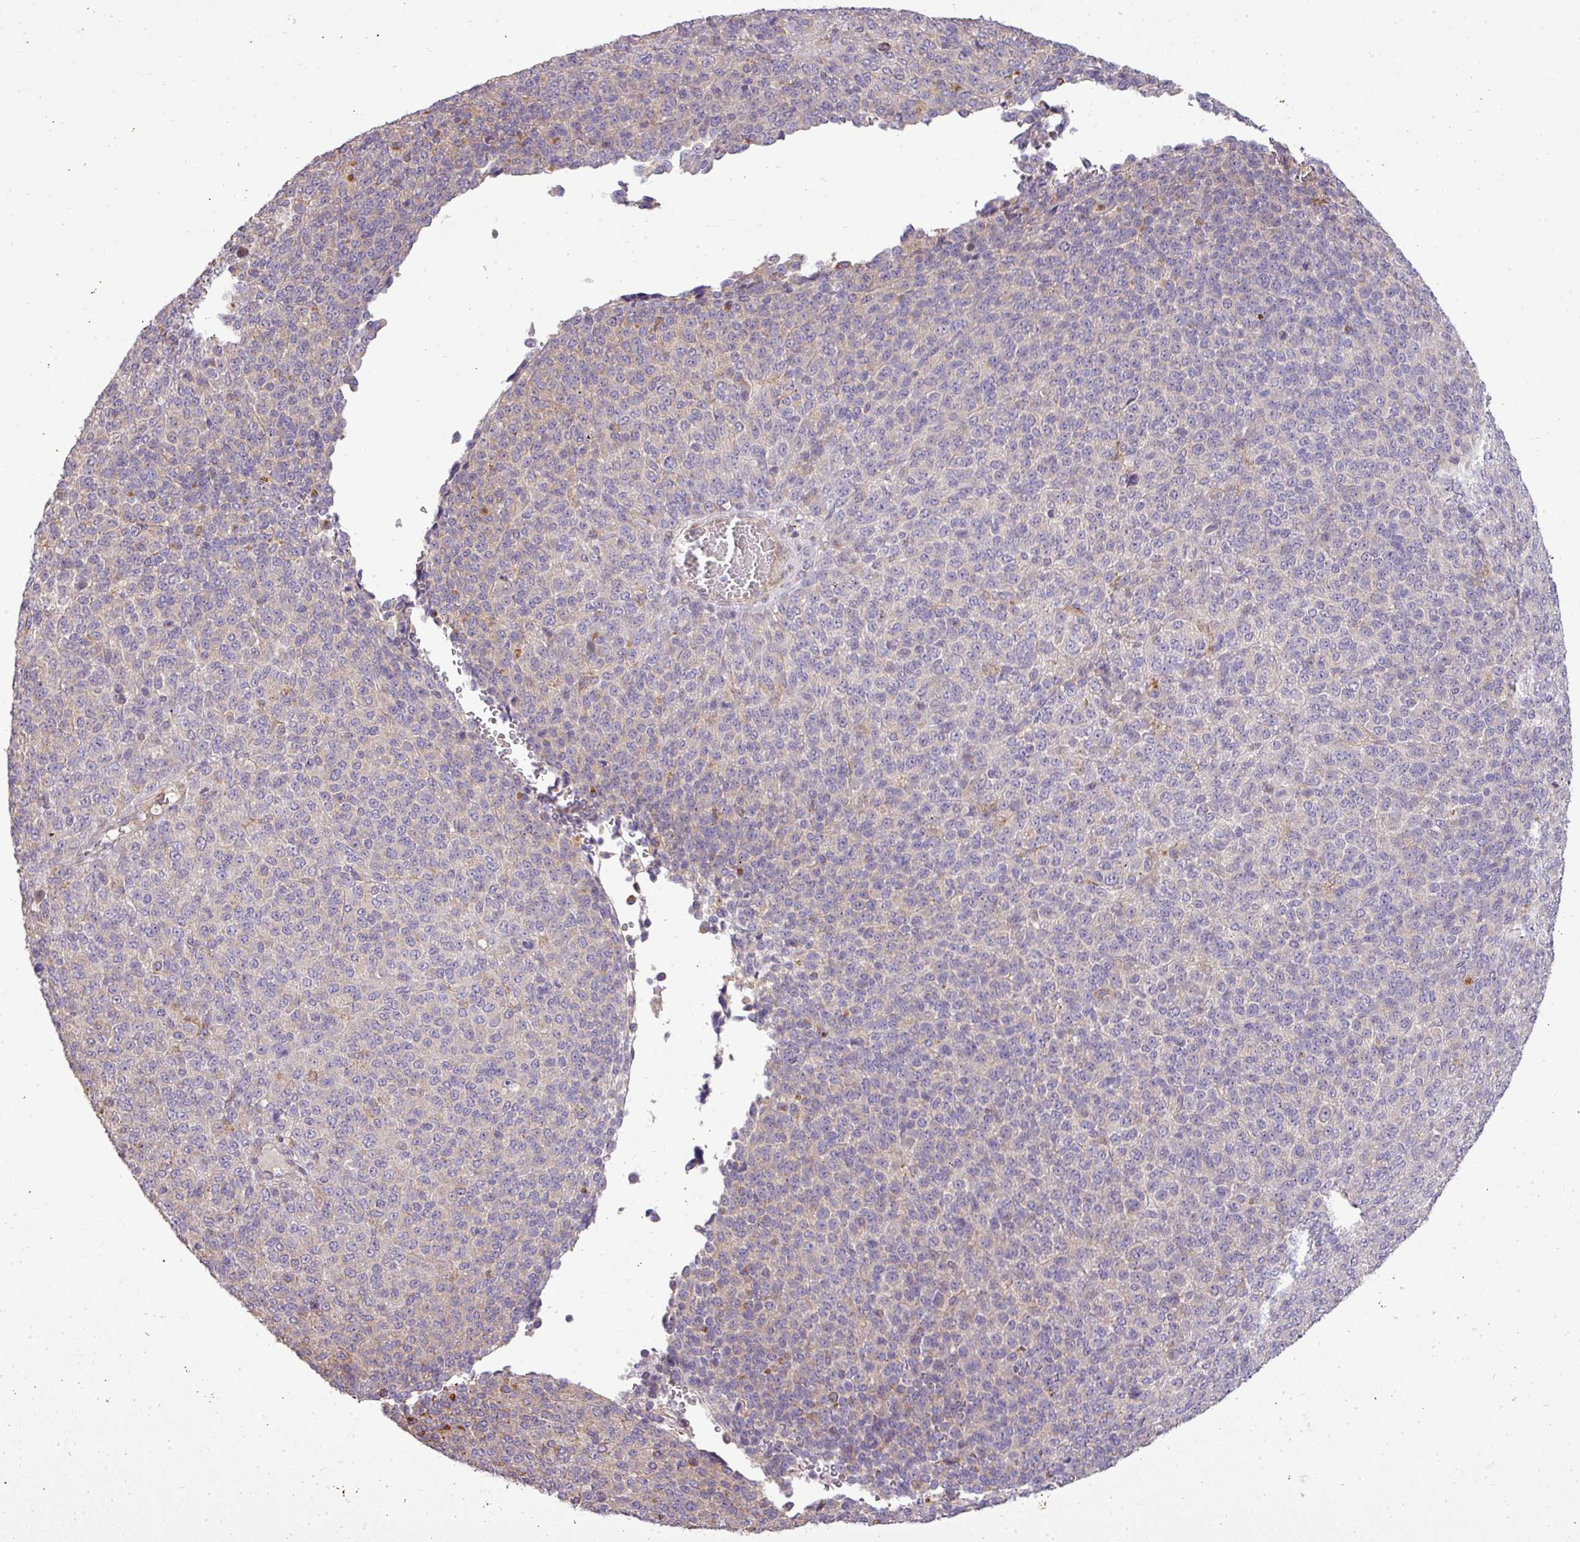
{"staining": {"intensity": "negative", "quantity": "none", "location": "none"}, "tissue": "melanoma", "cell_type": "Tumor cells", "image_type": "cancer", "snomed": [{"axis": "morphology", "description": "Malignant melanoma, Metastatic site"}, {"axis": "topography", "description": "Brain"}], "caption": "The image shows no significant positivity in tumor cells of malignant melanoma (metastatic site).", "gene": "PDRG1", "patient": {"sex": "female", "age": 56}}